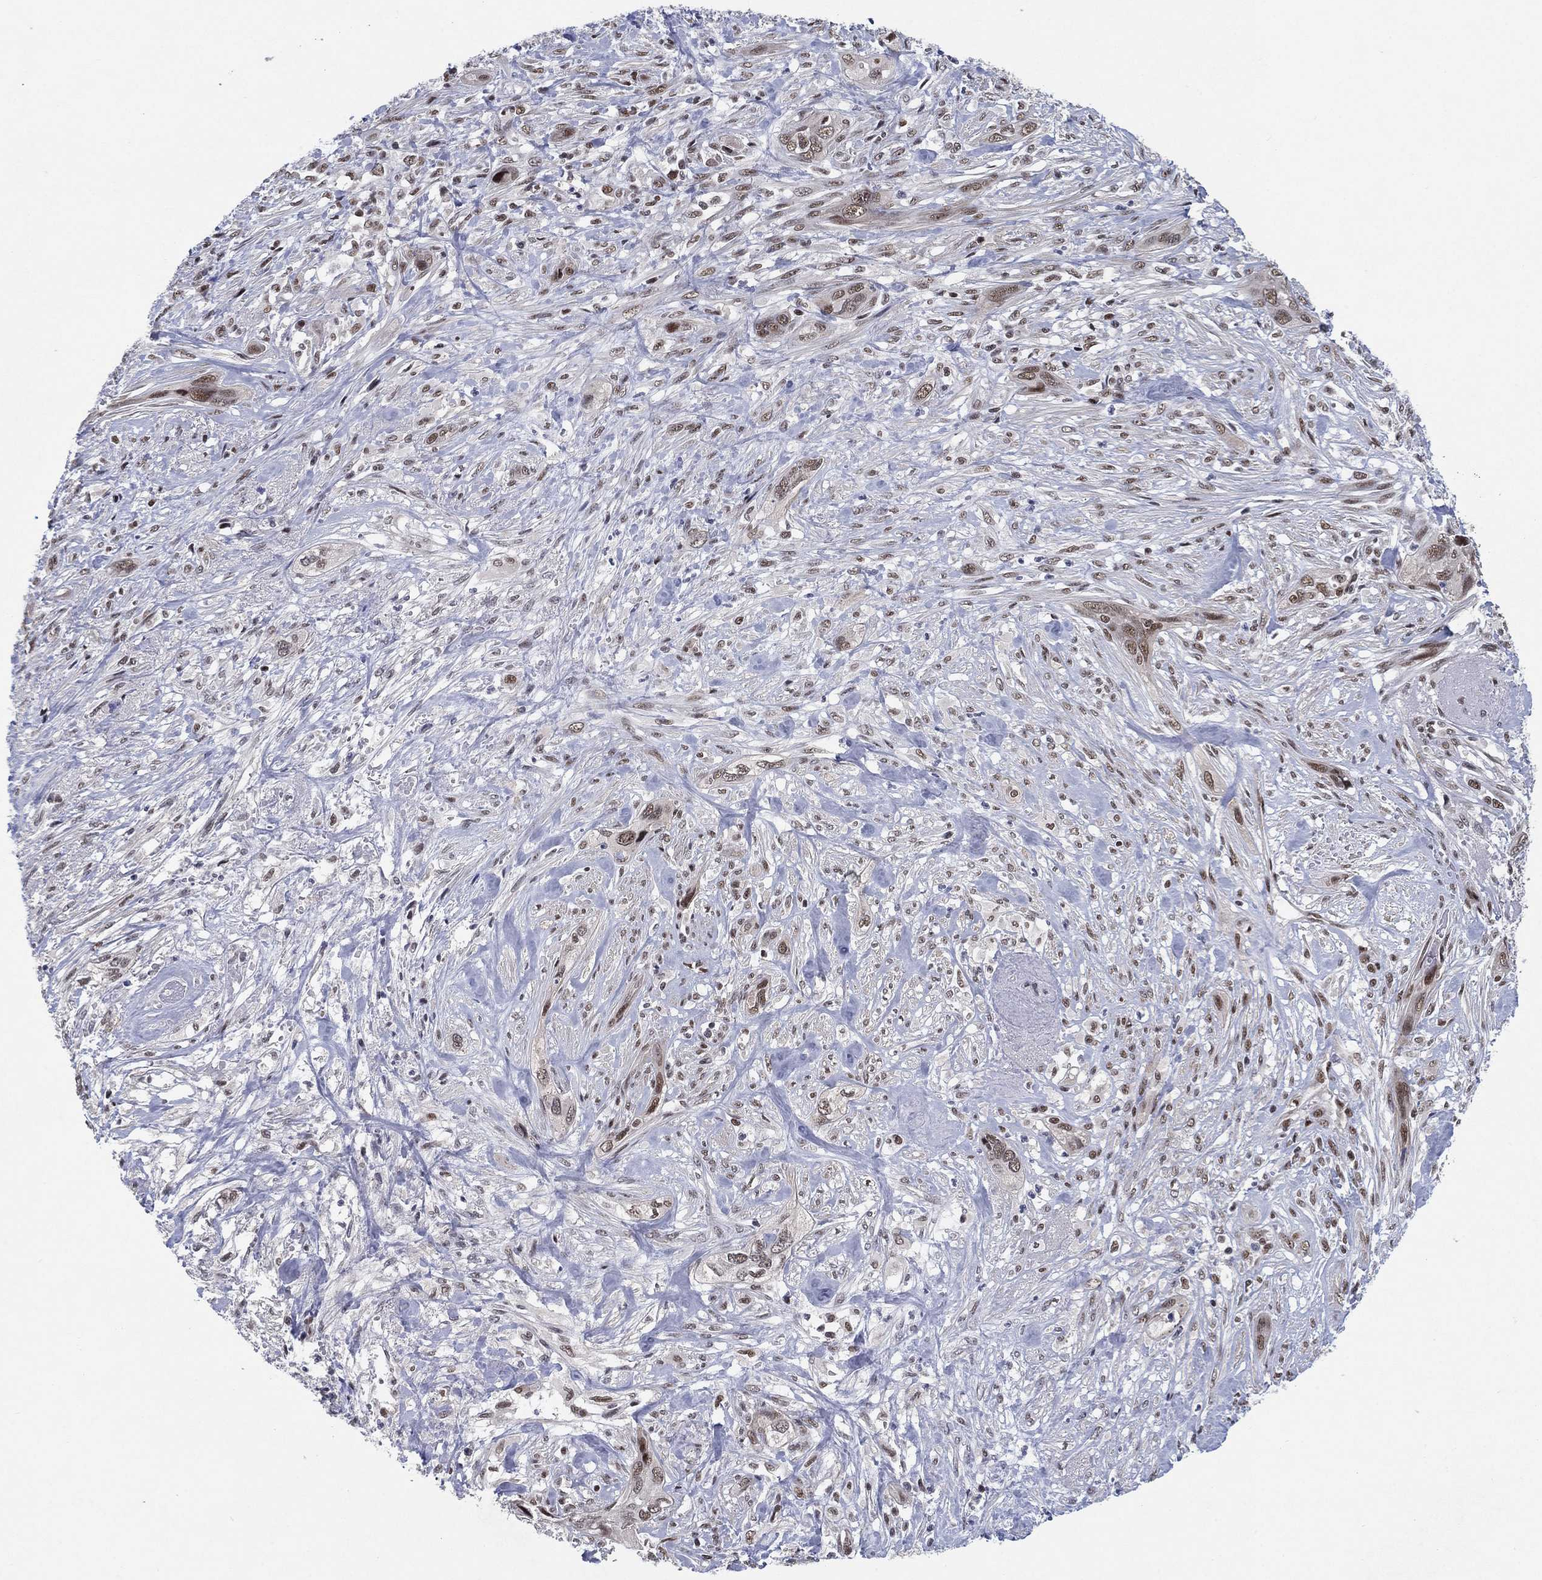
{"staining": {"intensity": "moderate", "quantity": "25%-75%", "location": "nuclear"}, "tissue": "cervical cancer", "cell_type": "Tumor cells", "image_type": "cancer", "snomed": [{"axis": "morphology", "description": "Squamous cell carcinoma, NOS"}, {"axis": "topography", "description": "Cervix"}], "caption": "Immunohistochemical staining of human squamous cell carcinoma (cervical) displays moderate nuclear protein positivity in approximately 25%-75% of tumor cells. (DAB (3,3'-diaminobenzidine) IHC, brown staining for protein, blue staining for nuclei).", "gene": "DGCR8", "patient": {"sex": "female", "age": 57}}